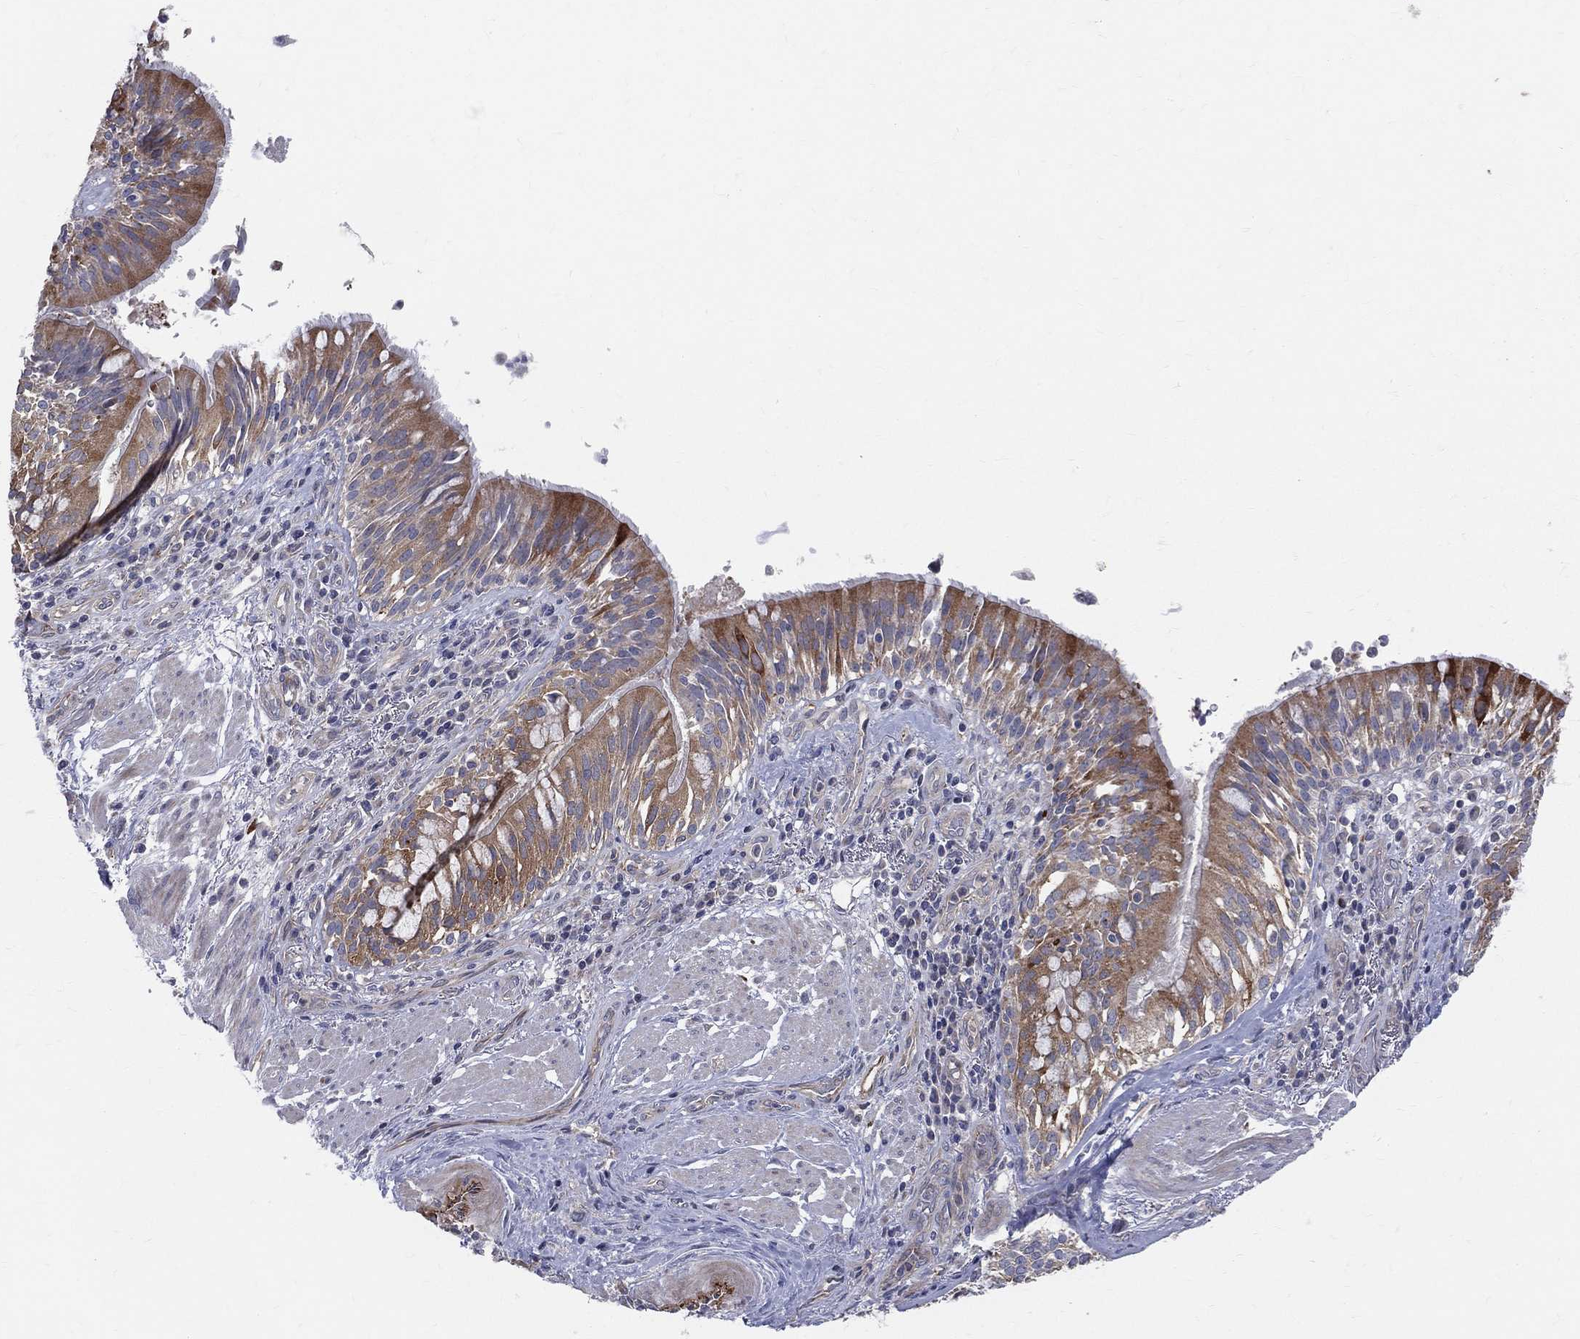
{"staining": {"intensity": "strong", "quantity": ">75%", "location": "cytoplasmic/membranous"}, "tissue": "bronchus", "cell_type": "Respiratory epithelial cells", "image_type": "normal", "snomed": [{"axis": "morphology", "description": "Normal tissue, NOS"}, {"axis": "morphology", "description": "Squamous cell carcinoma, NOS"}, {"axis": "topography", "description": "Bronchus"}, {"axis": "topography", "description": "Lung"}], "caption": "IHC (DAB (3,3'-diaminobenzidine)) staining of unremarkable bronchus shows strong cytoplasmic/membranous protein staining in approximately >75% of respiratory epithelial cells. (Brightfield microscopy of DAB IHC at high magnification).", "gene": "POMZP3", "patient": {"sex": "male", "age": 64}}